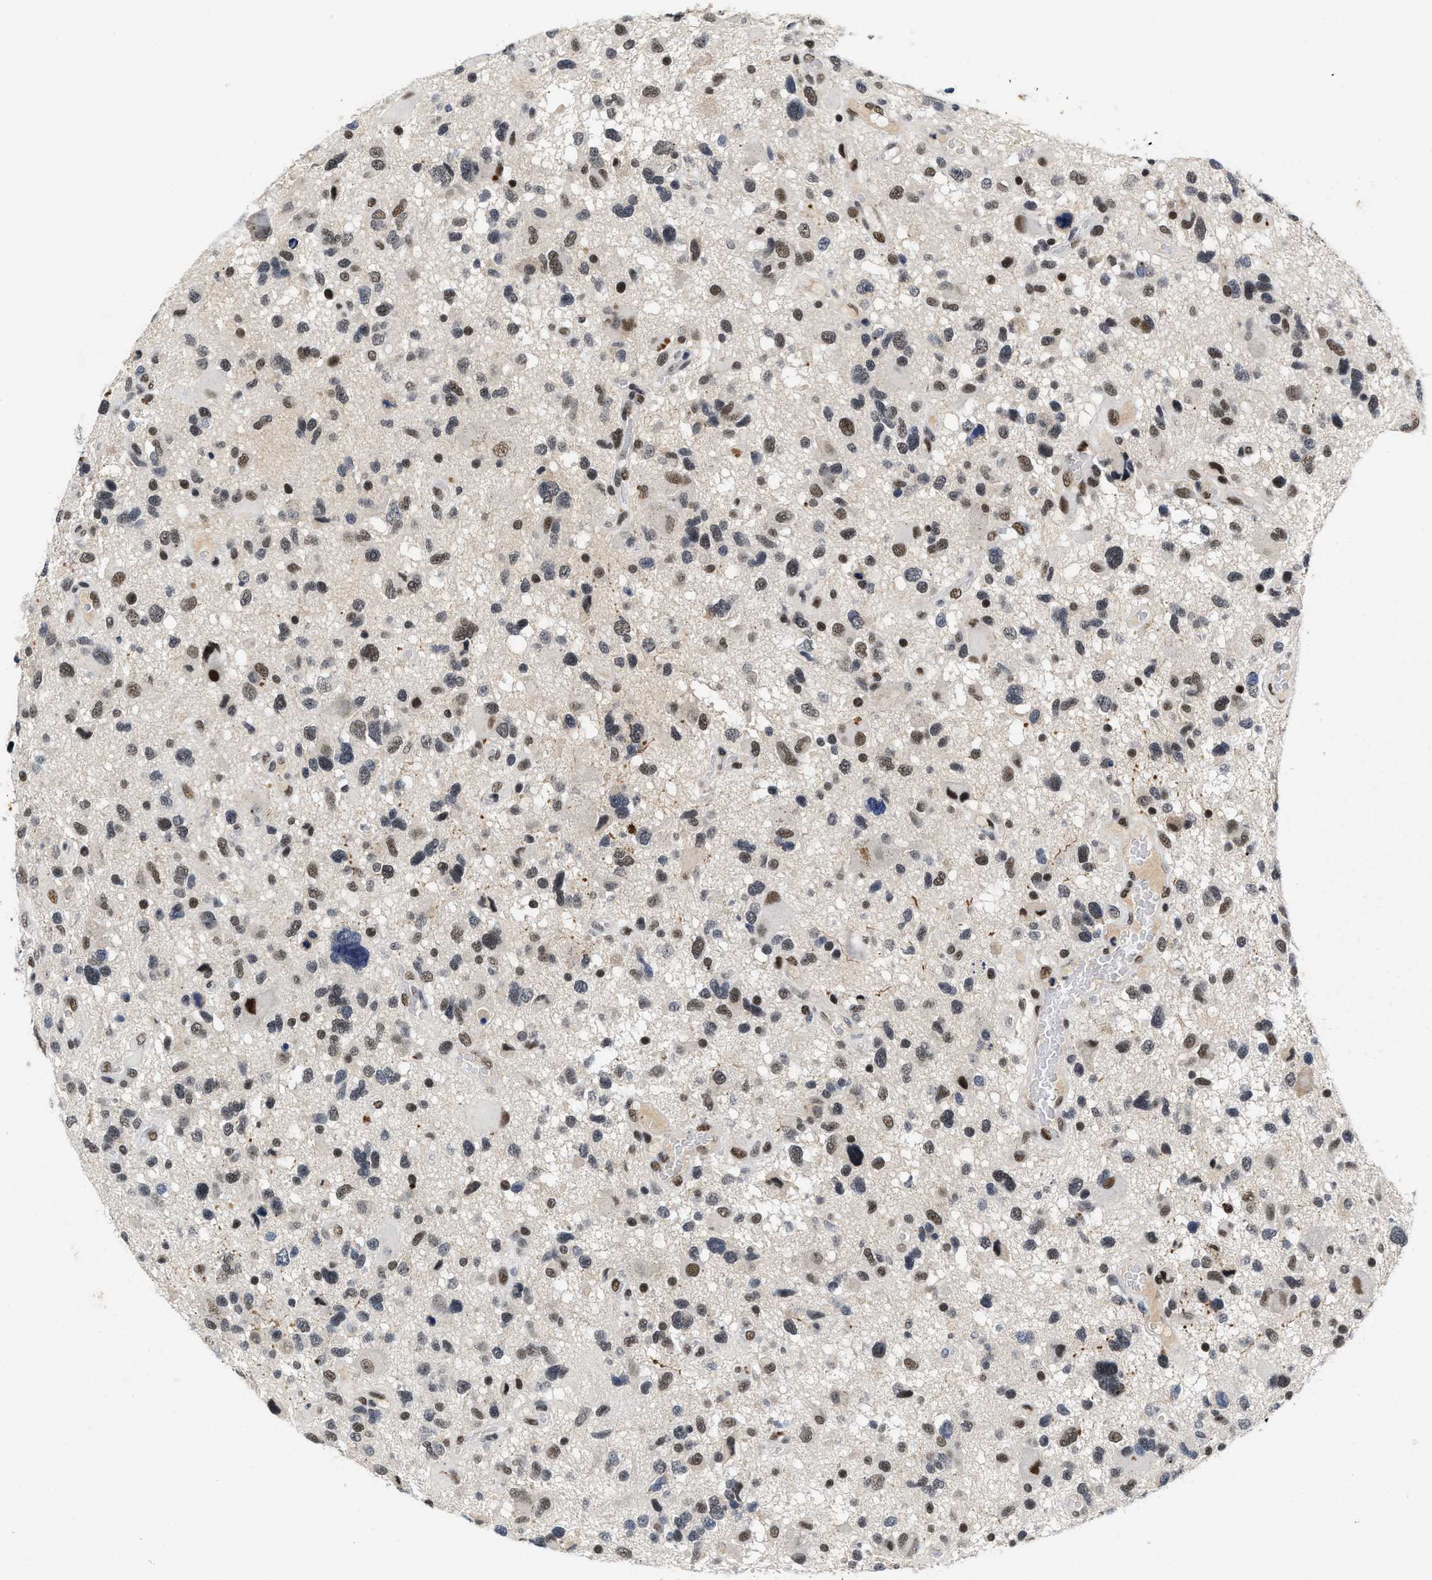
{"staining": {"intensity": "moderate", "quantity": "25%-75%", "location": "nuclear"}, "tissue": "glioma", "cell_type": "Tumor cells", "image_type": "cancer", "snomed": [{"axis": "morphology", "description": "Glioma, malignant, High grade"}, {"axis": "topography", "description": "Brain"}], "caption": "The micrograph shows staining of high-grade glioma (malignant), revealing moderate nuclear protein positivity (brown color) within tumor cells.", "gene": "INIP", "patient": {"sex": "male", "age": 33}}